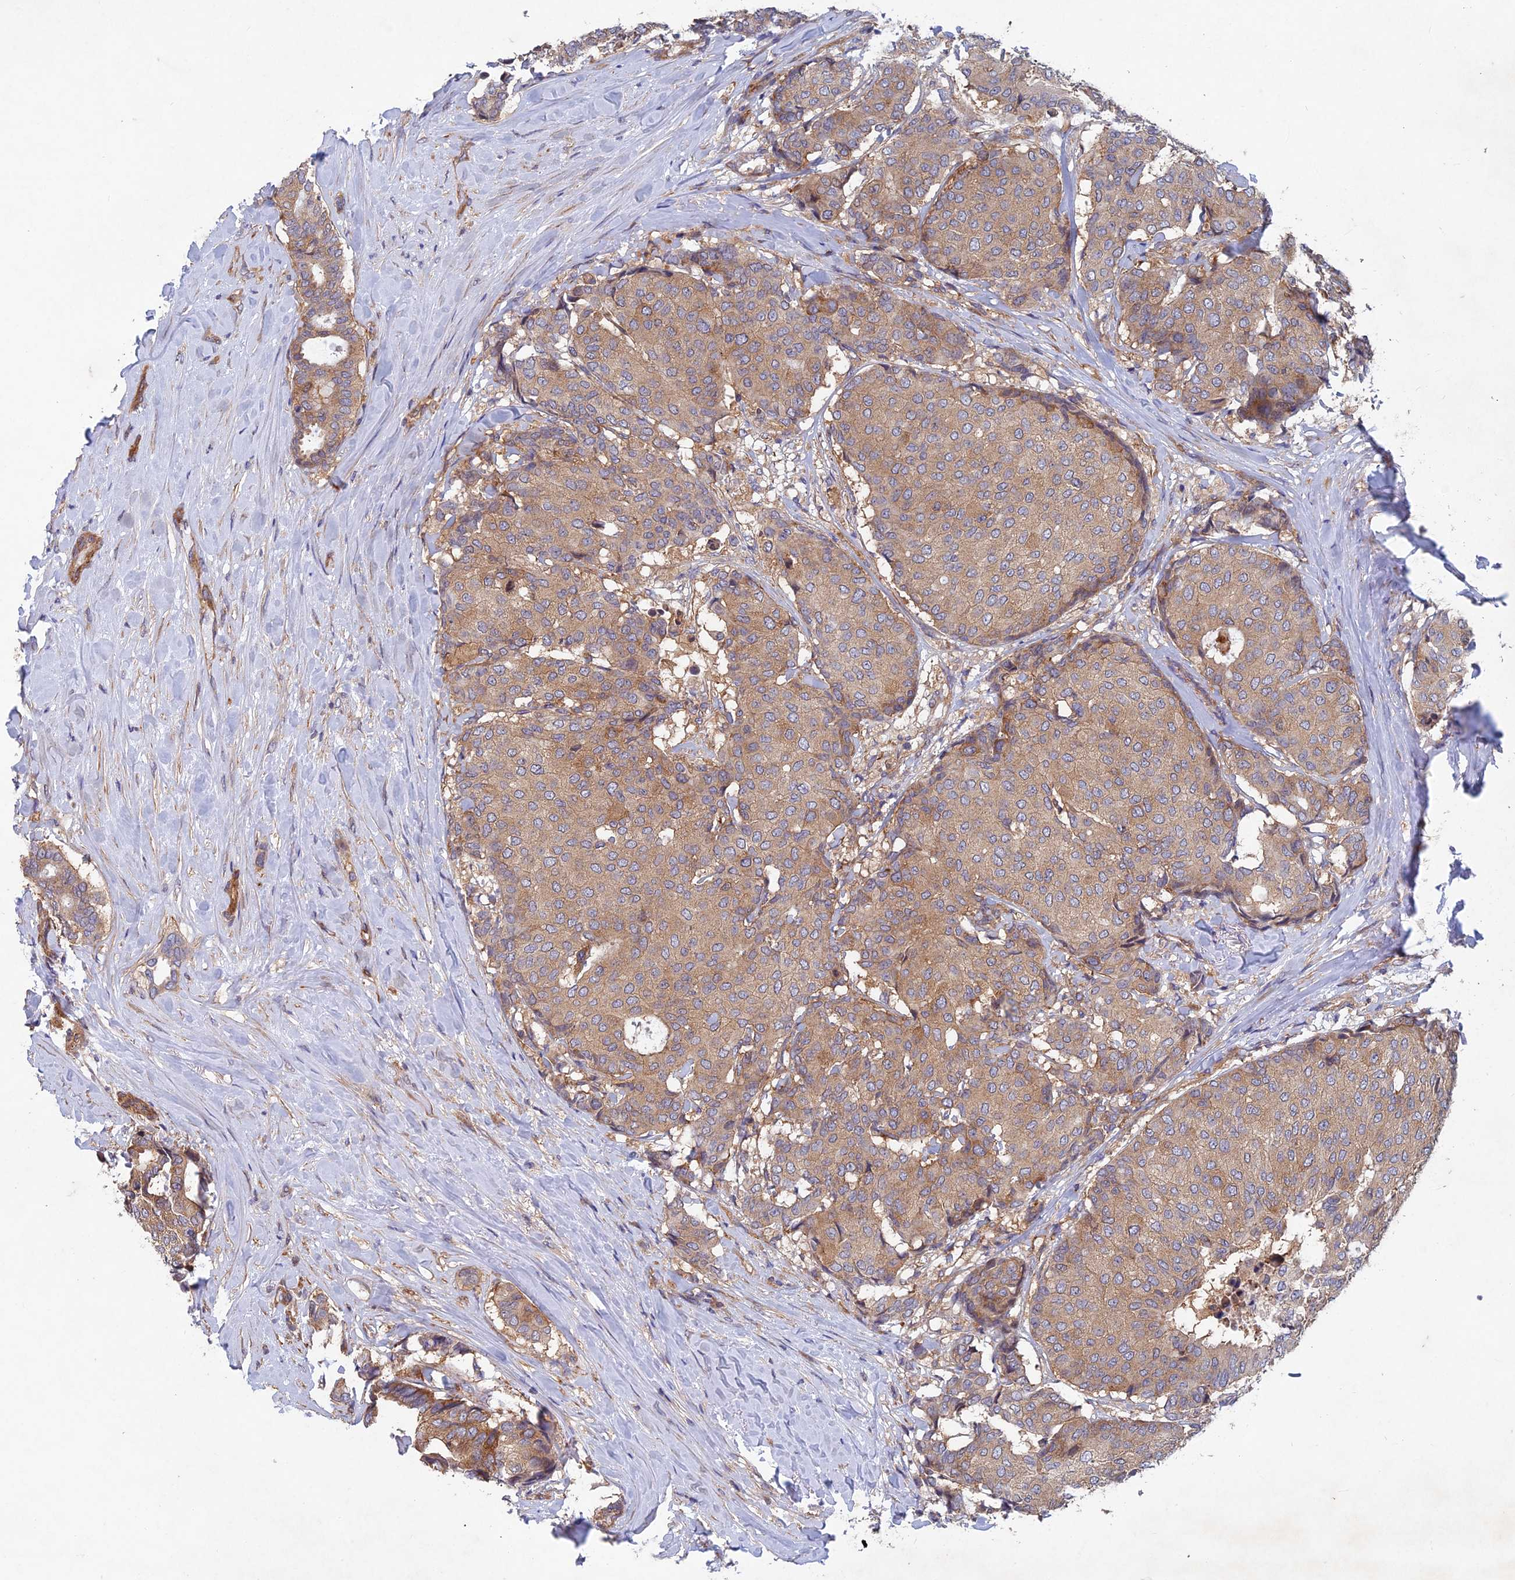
{"staining": {"intensity": "weak", "quantity": ">75%", "location": "cytoplasmic/membranous"}, "tissue": "breast cancer", "cell_type": "Tumor cells", "image_type": "cancer", "snomed": [{"axis": "morphology", "description": "Duct carcinoma"}, {"axis": "topography", "description": "Breast"}], "caption": "Immunohistochemical staining of breast infiltrating ductal carcinoma demonstrates weak cytoplasmic/membranous protein expression in approximately >75% of tumor cells.", "gene": "NCAPG", "patient": {"sex": "female", "age": 75}}